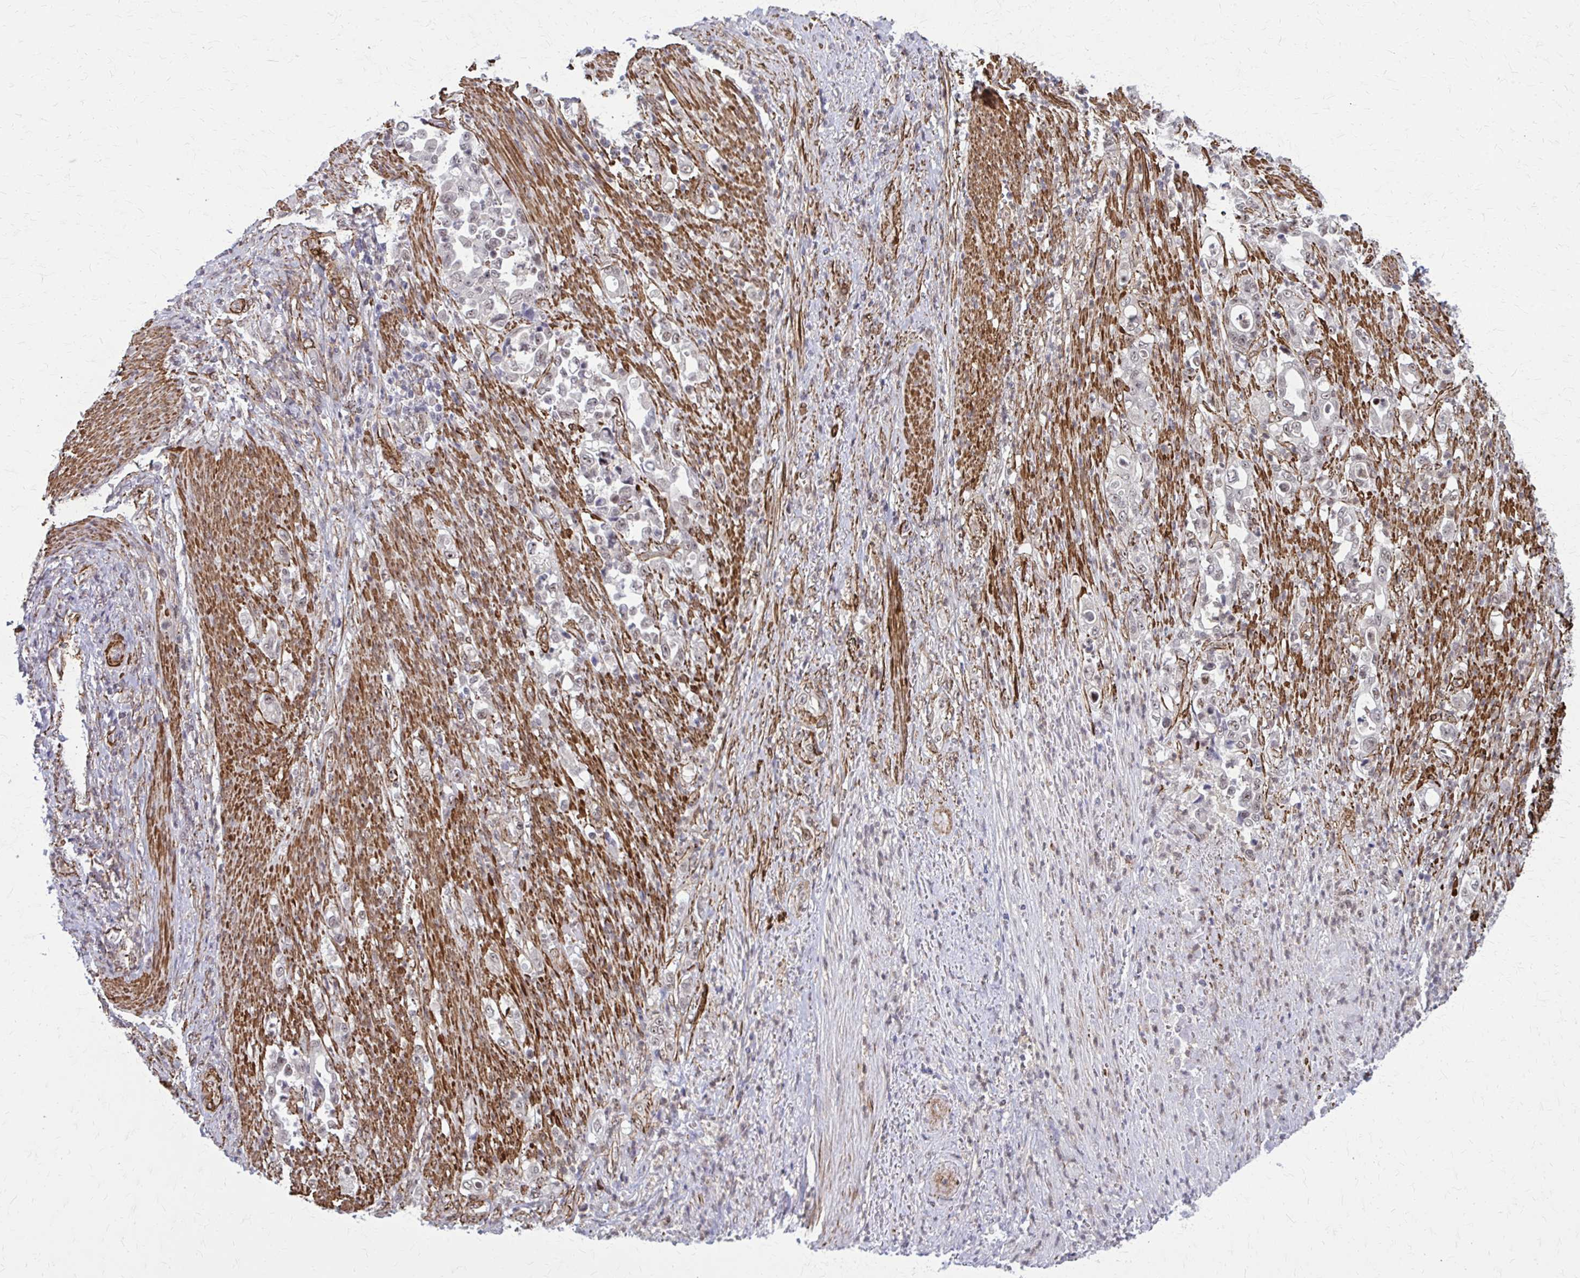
{"staining": {"intensity": "weak", "quantity": ">75%", "location": "nuclear"}, "tissue": "stomach cancer", "cell_type": "Tumor cells", "image_type": "cancer", "snomed": [{"axis": "morphology", "description": "Normal tissue, NOS"}, {"axis": "morphology", "description": "Adenocarcinoma, NOS"}, {"axis": "topography", "description": "Stomach"}], "caption": "Protein staining reveals weak nuclear positivity in about >75% of tumor cells in stomach adenocarcinoma.", "gene": "NRBF2", "patient": {"sex": "female", "age": 79}}